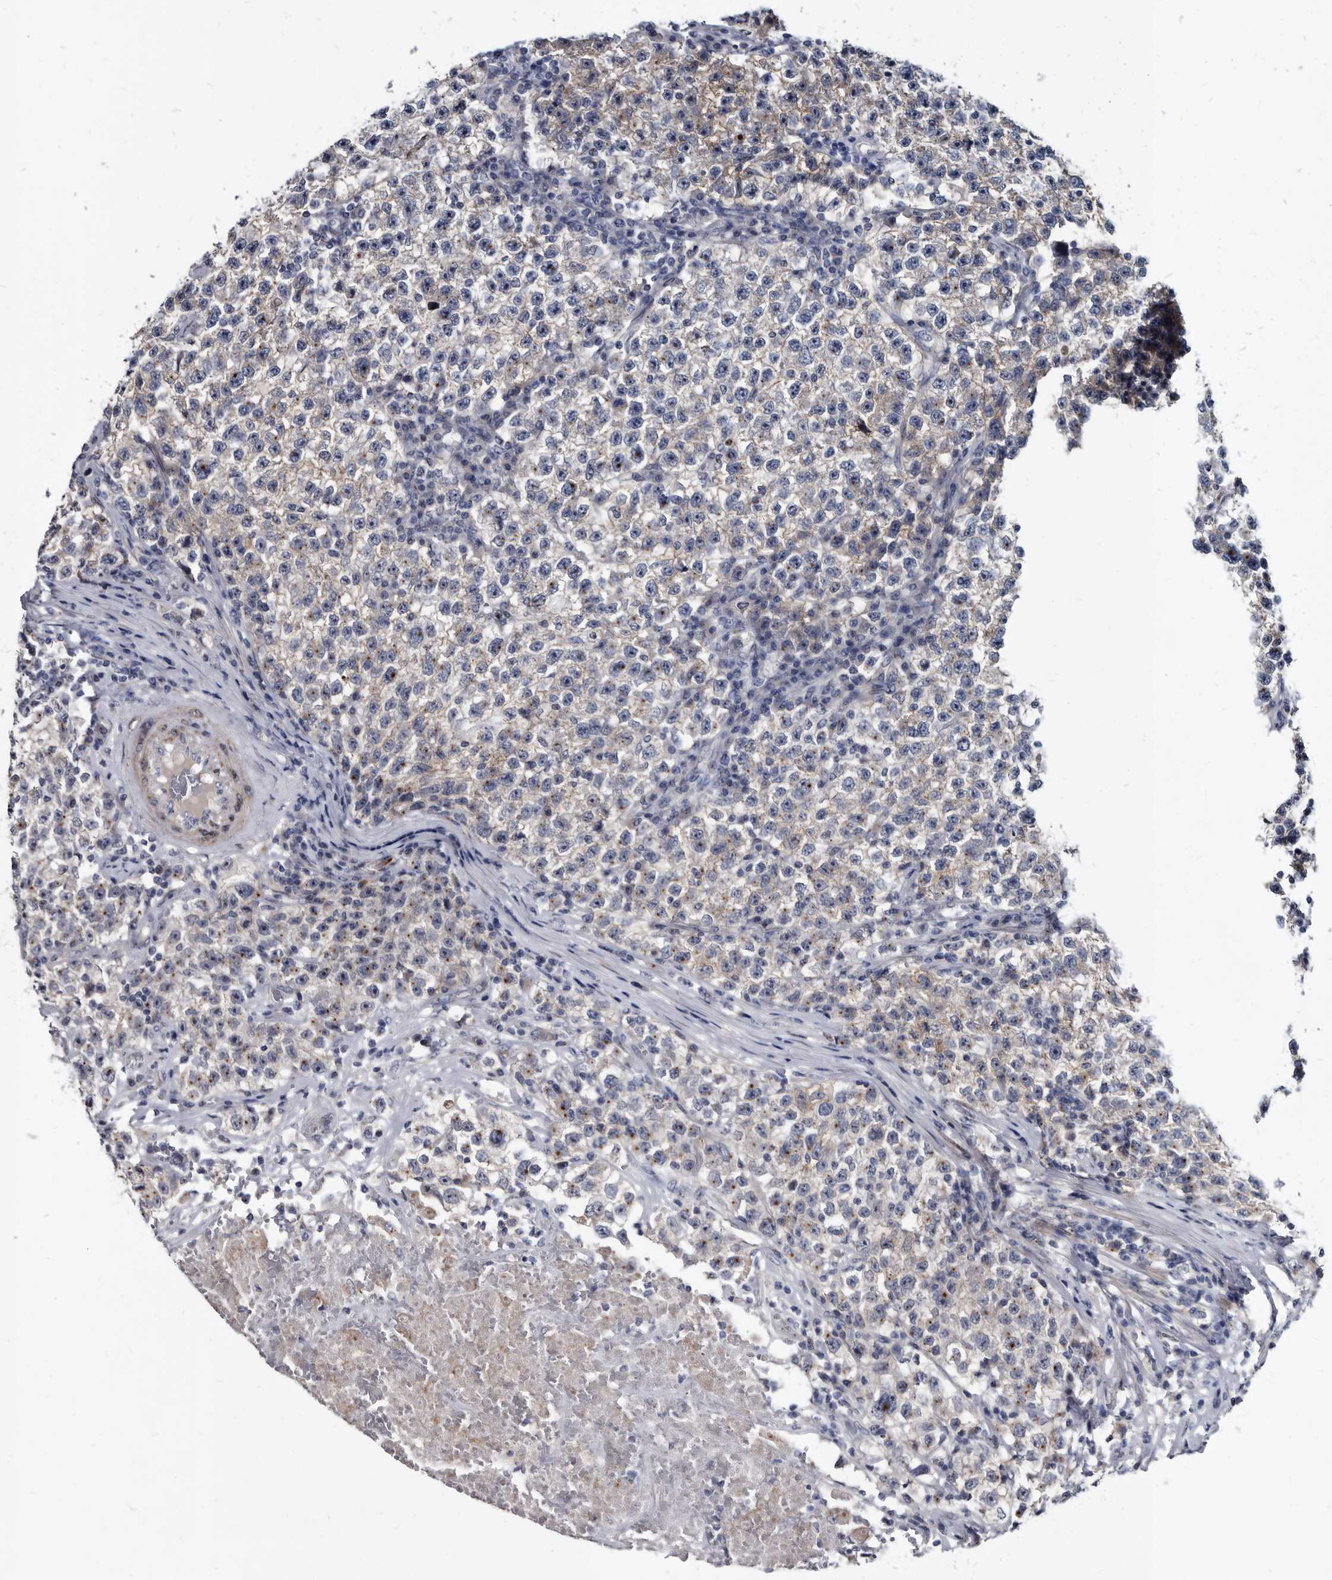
{"staining": {"intensity": "moderate", "quantity": "<25%", "location": "cytoplasmic/membranous"}, "tissue": "testis cancer", "cell_type": "Tumor cells", "image_type": "cancer", "snomed": [{"axis": "morphology", "description": "Seminoma, NOS"}, {"axis": "topography", "description": "Testis"}], "caption": "Protein expression analysis of human testis seminoma reveals moderate cytoplasmic/membranous staining in approximately <25% of tumor cells.", "gene": "PRSS8", "patient": {"sex": "male", "age": 22}}